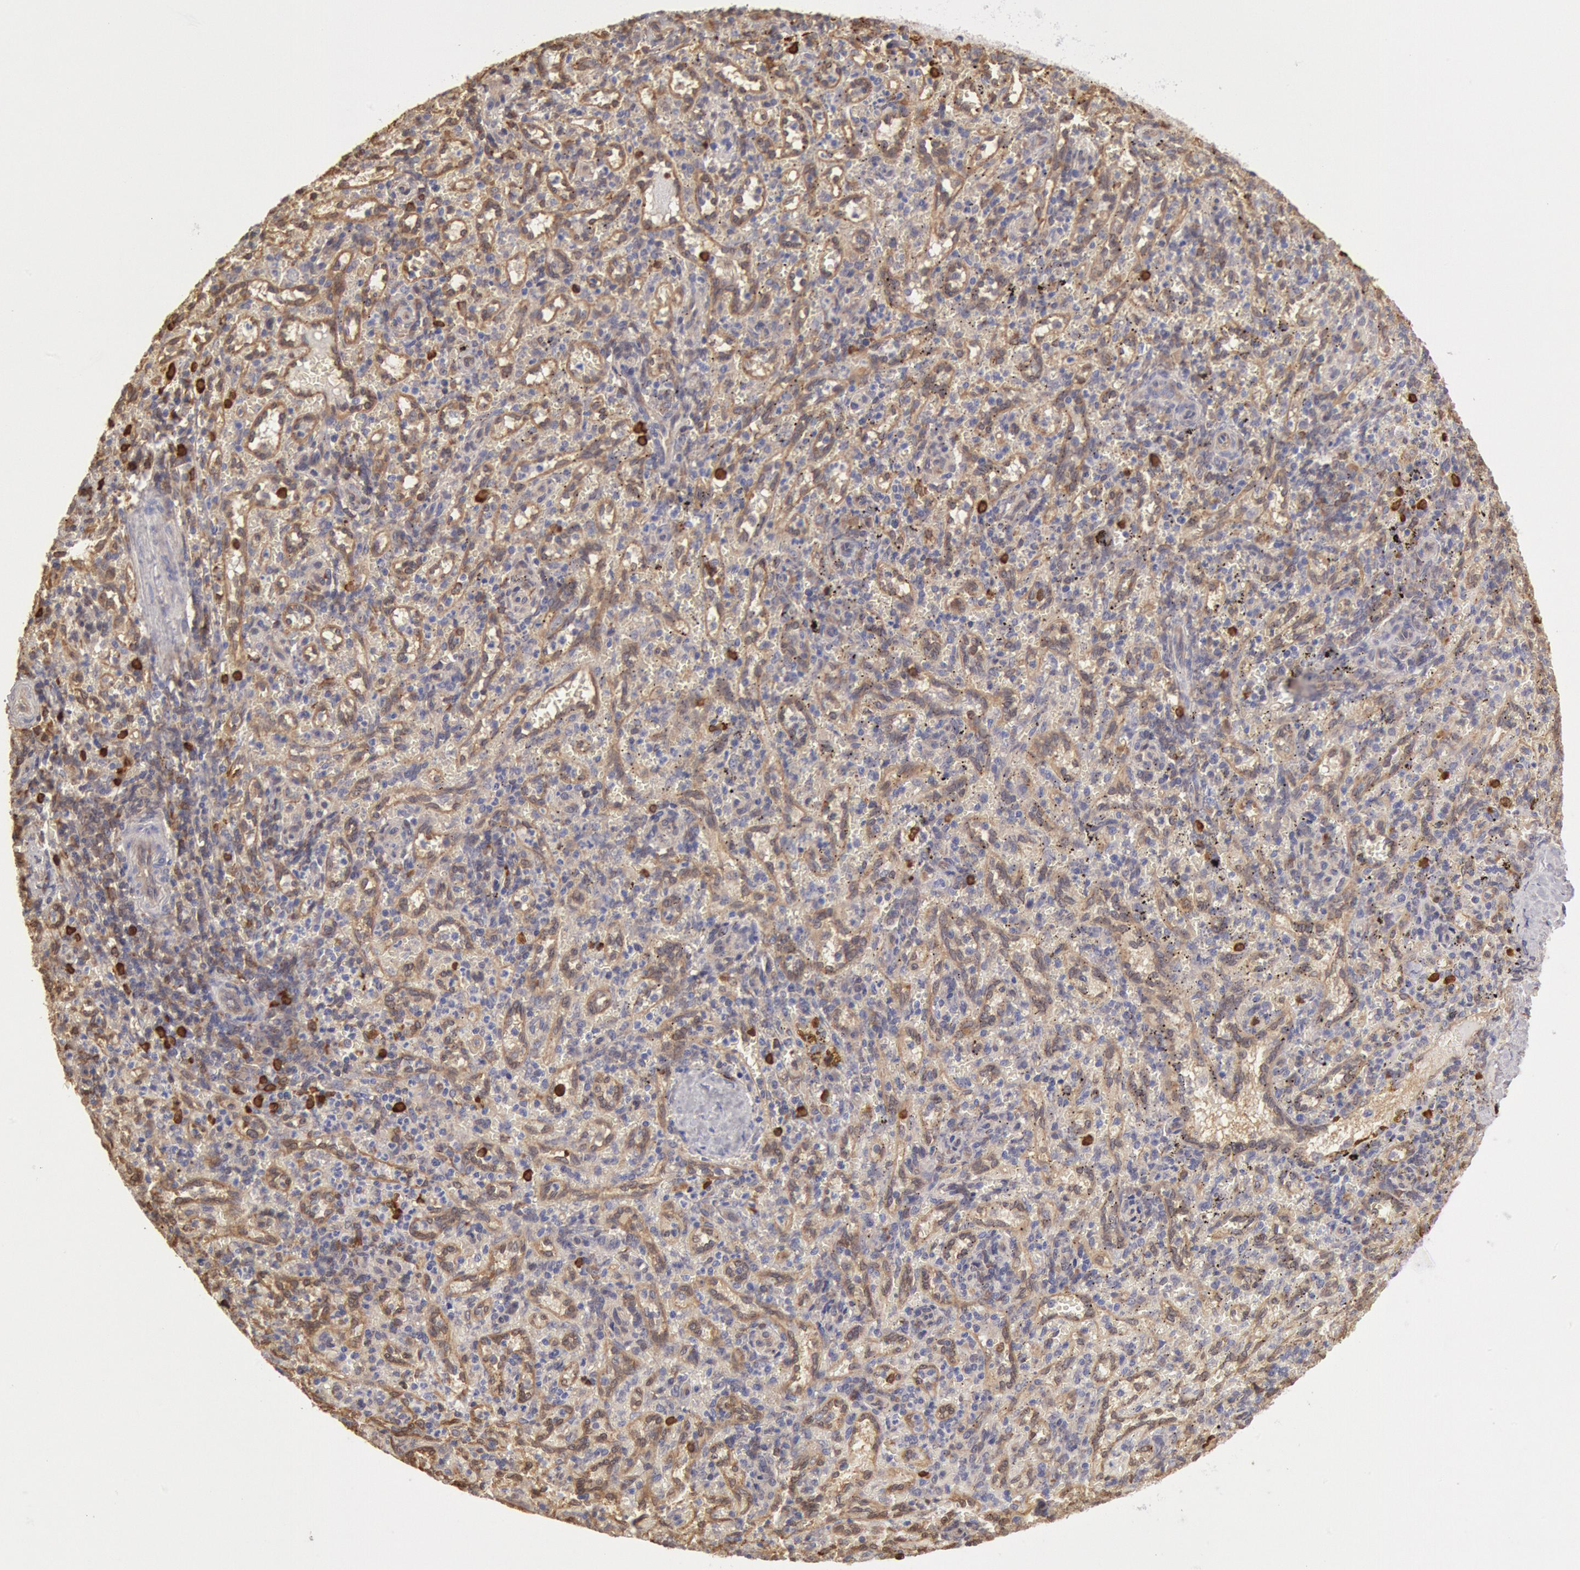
{"staining": {"intensity": "strong", "quantity": "<25%", "location": "cytoplasmic/membranous,nuclear"}, "tissue": "spleen", "cell_type": "Cells in red pulp", "image_type": "normal", "snomed": [{"axis": "morphology", "description": "Normal tissue, NOS"}, {"axis": "topography", "description": "Spleen"}], "caption": "Immunohistochemistry (IHC) photomicrograph of benign spleen: human spleen stained using immunohistochemistry demonstrates medium levels of strong protein expression localized specifically in the cytoplasmic/membranous,nuclear of cells in red pulp, appearing as a cytoplasmic/membranous,nuclear brown color.", "gene": "CCDC50", "patient": {"sex": "female", "age": 10}}